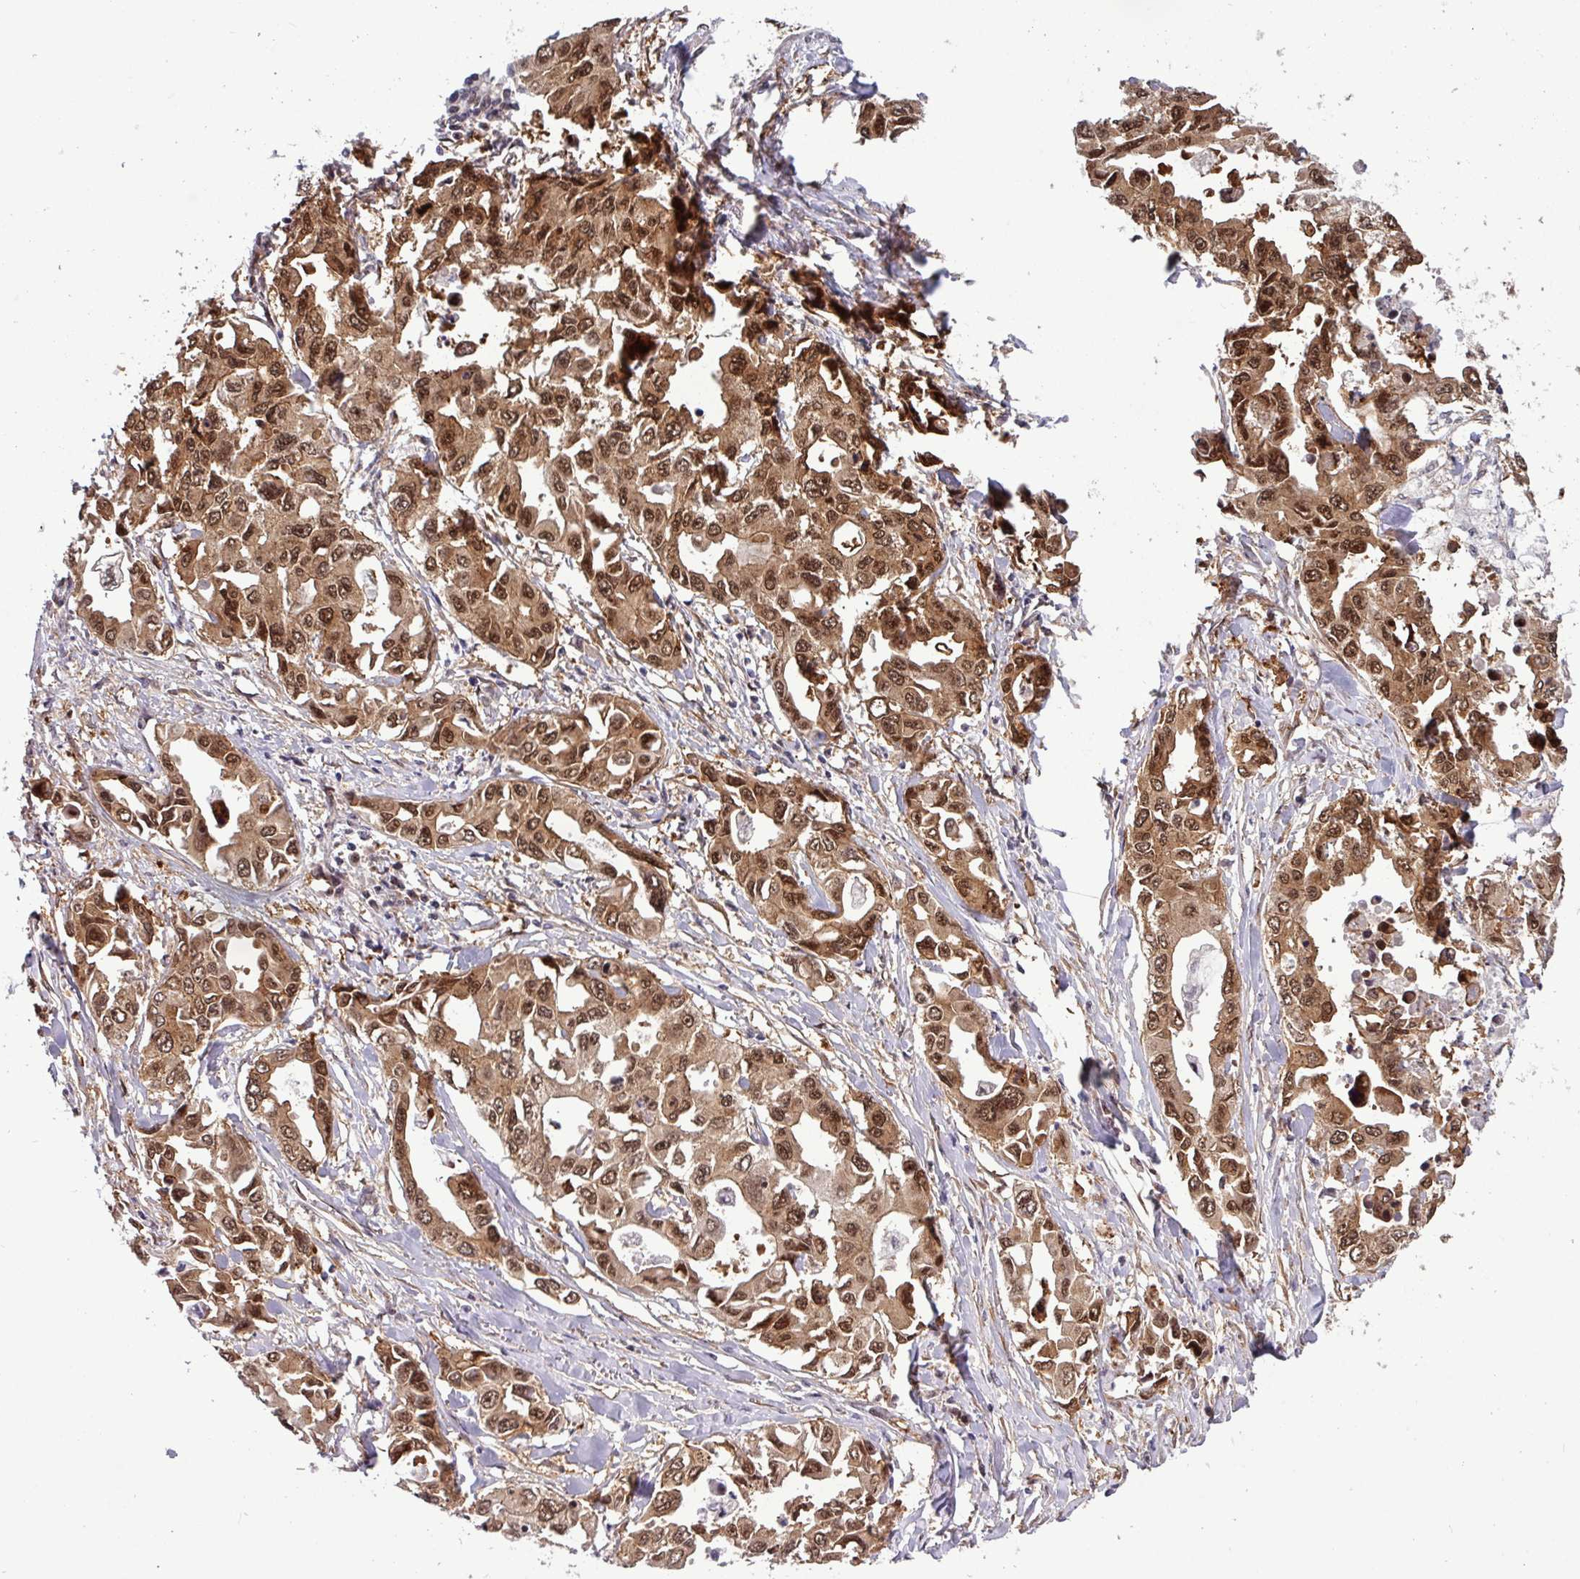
{"staining": {"intensity": "moderate", "quantity": ">75%", "location": "cytoplasmic/membranous,nuclear"}, "tissue": "lung cancer", "cell_type": "Tumor cells", "image_type": "cancer", "snomed": [{"axis": "morphology", "description": "Adenocarcinoma, NOS"}, {"axis": "topography", "description": "Lung"}], "caption": "Moderate cytoplasmic/membranous and nuclear staining for a protein is seen in about >75% of tumor cells of lung adenocarcinoma using immunohistochemistry.", "gene": "C7orf50", "patient": {"sex": "male", "age": 64}}